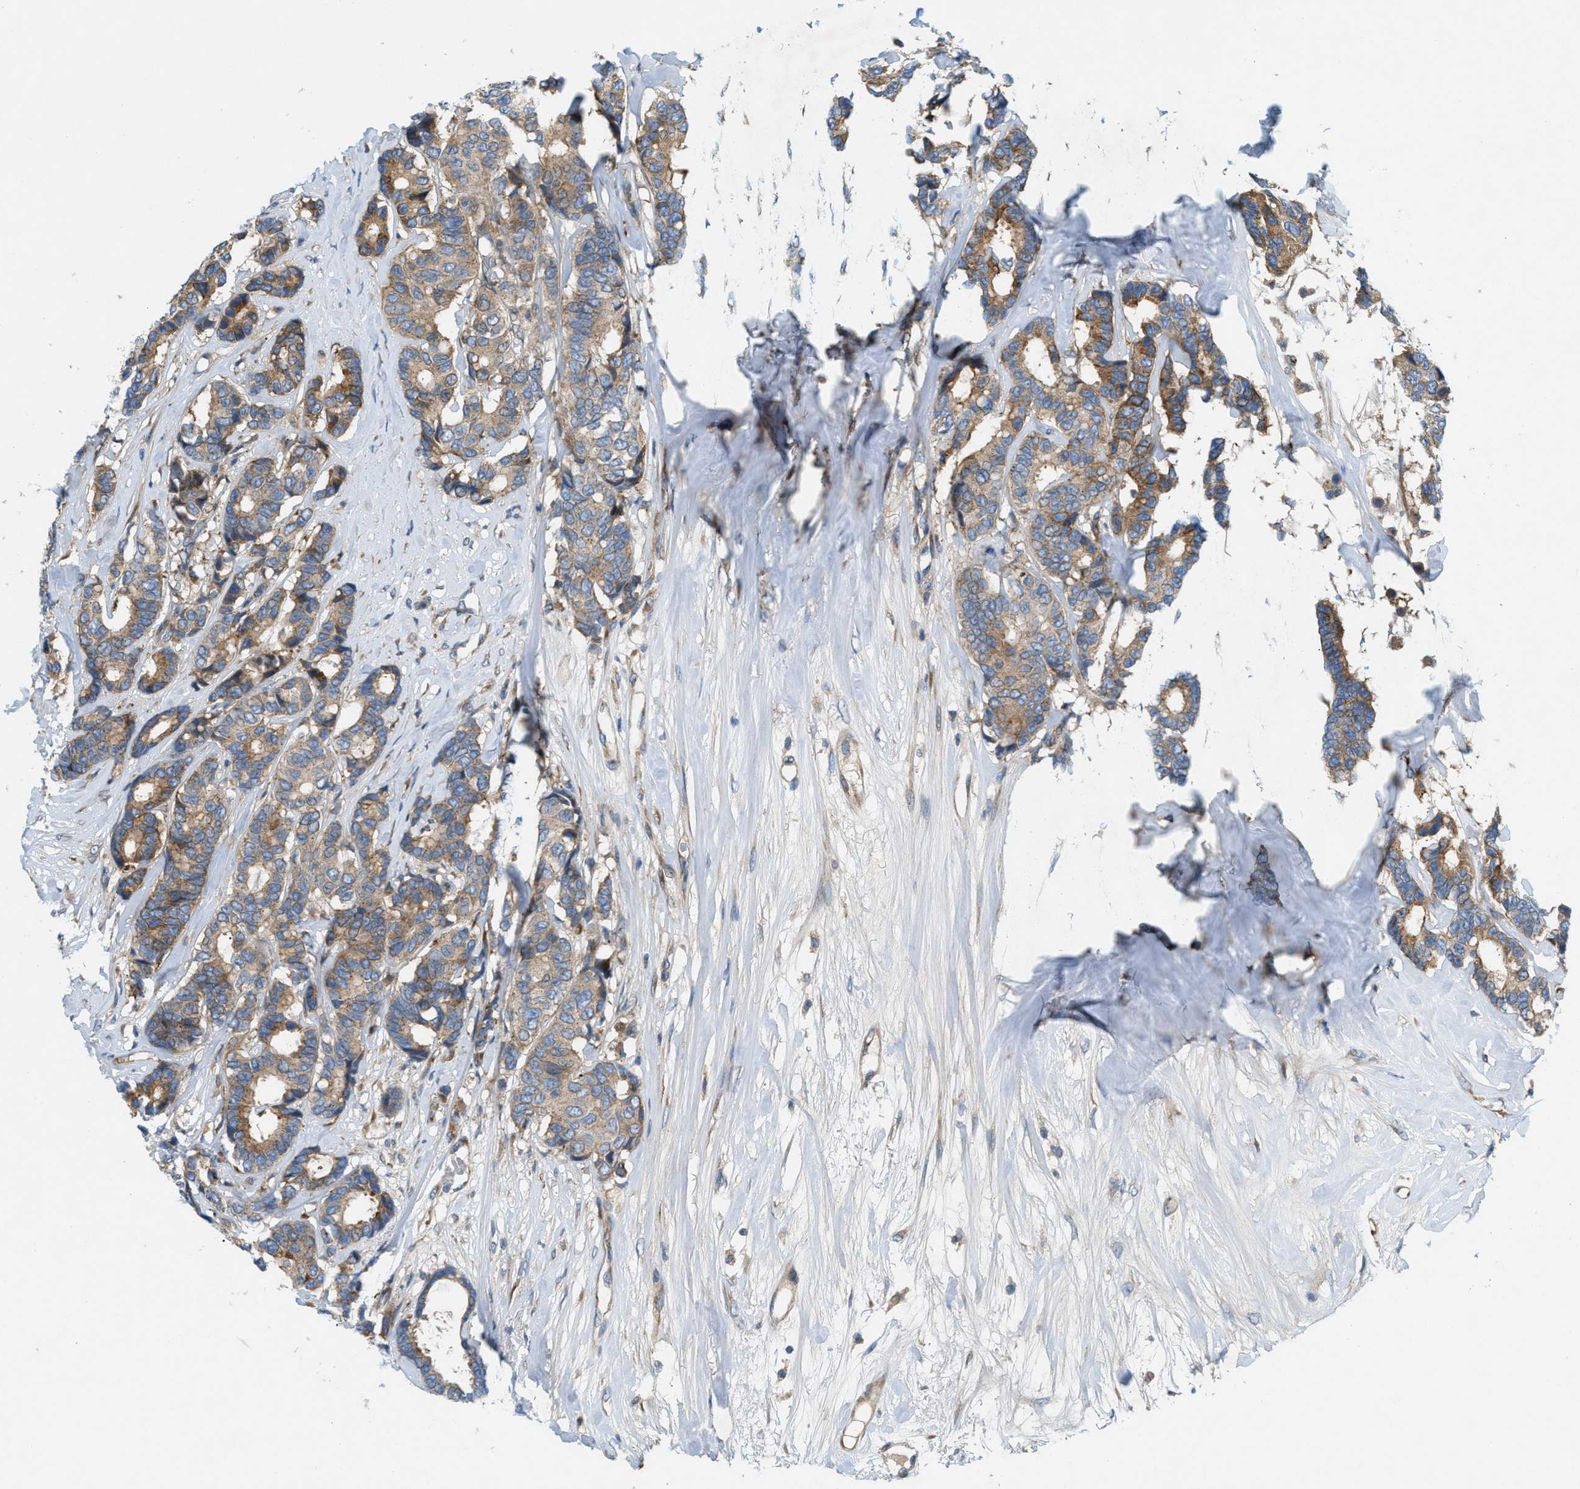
{"staining": {"intensity": "moderate", "quantity": ">75%", "location": "cytoplasmic/membranous"}, "tissue": "breast cancer", "cell_type": "Tumor cells", "image_type": "cancer", "snomed": [{"axis": "morphology", "description": "Duct carcinoma"}, {"axis": "topography", "description": "Breast"}], "caption": "A brown stain shows moderate cytoplasmic/membranous expression of a protein in human breast cancer tumor cells.", "gene": "CYB5D1", "patient": {"sex": "female", "age": 87}}